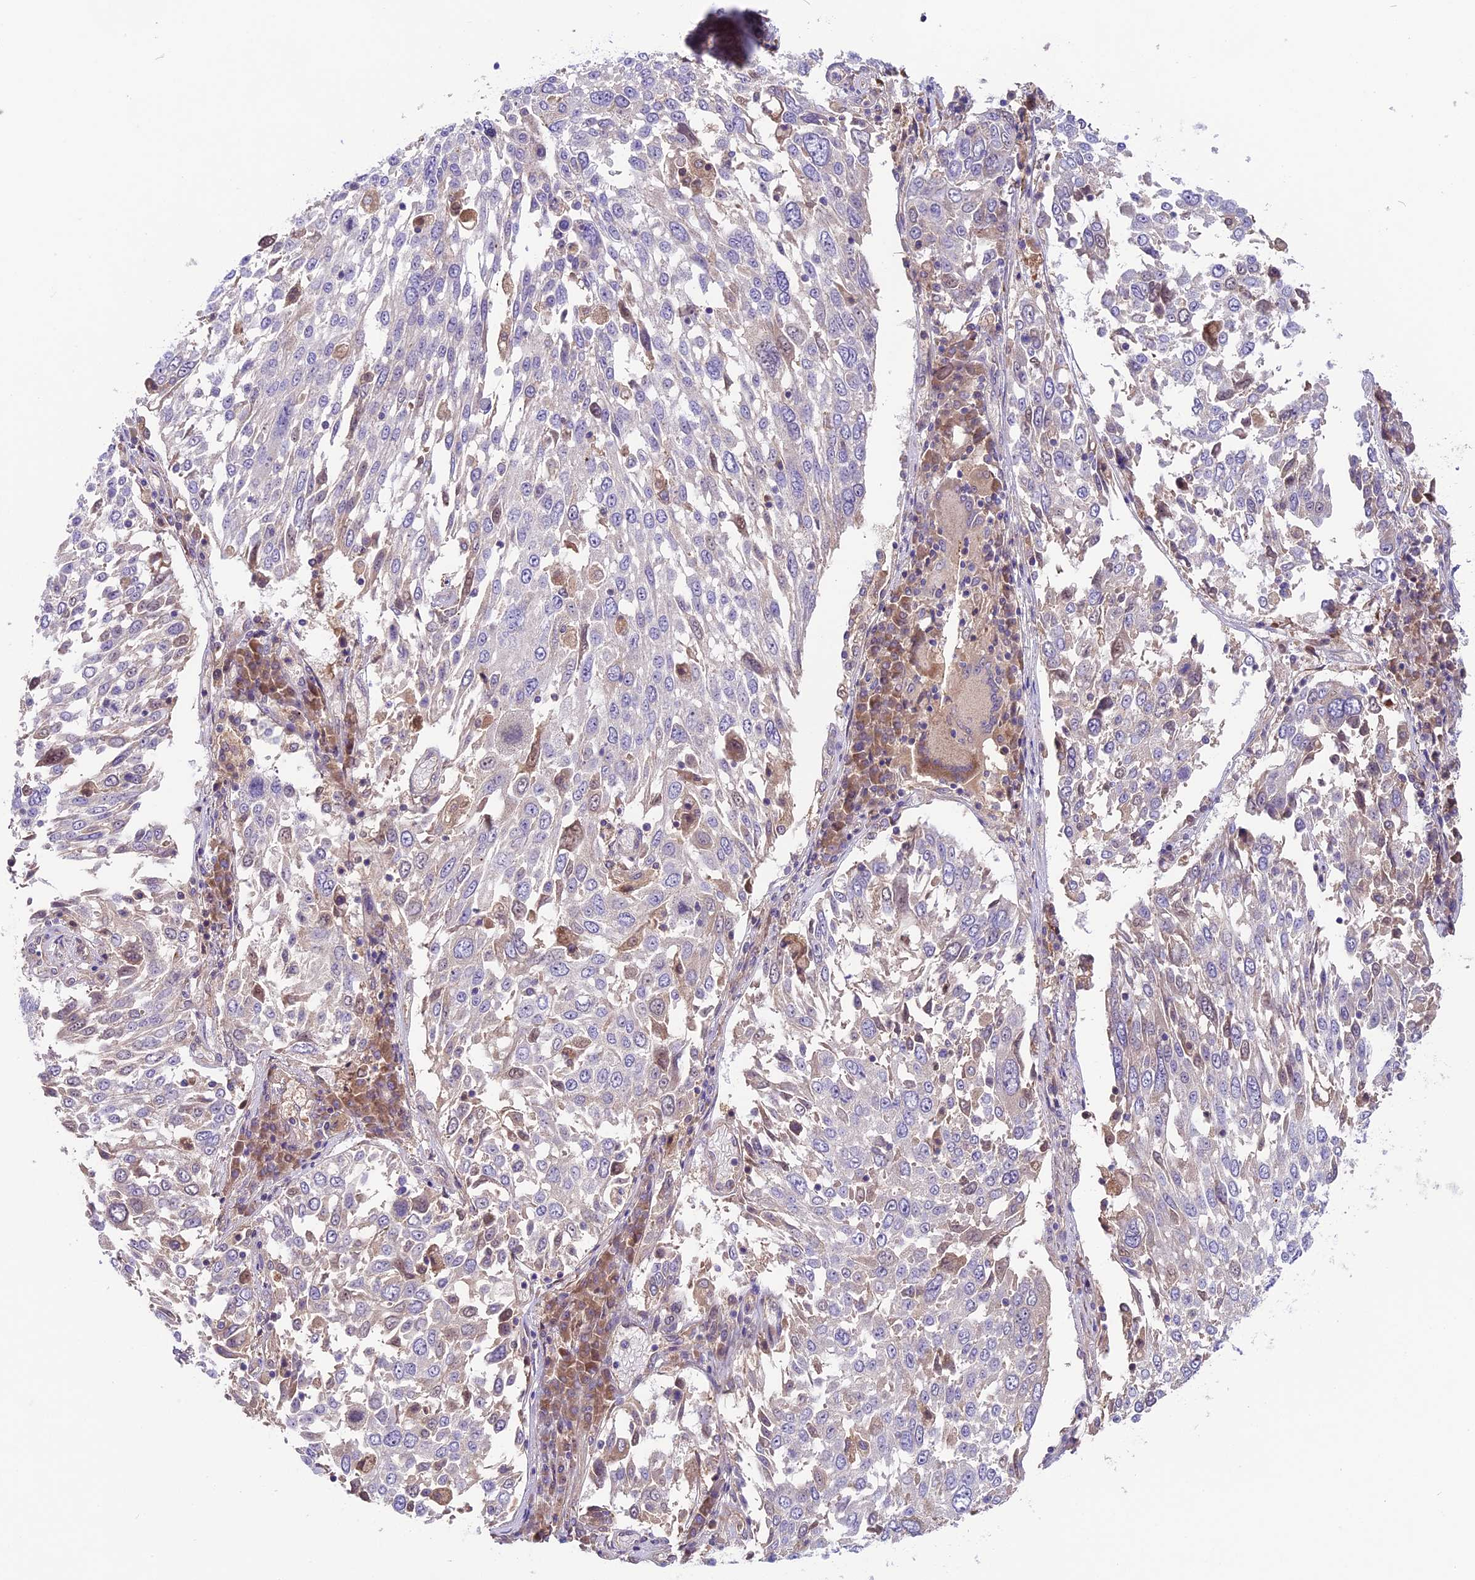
{"staining": {"intensity": "negative", "quantity": "none", "location": "none"}, "tissue": "lung cancer", "cell_type": "Tumor cells", "image_type": "cancer", "snomed": [{"axis": "morphology", "description": "Squamous cell carcinoma, NOS"}, {"axis": "topography", "description": "Lung"}], "caption": "IHC micrograph of neoplastic tissue: human squamous cell carcinoma (lung) stained with DAB demonstrates no significant protein expression in tumor cells.", "gene": "COG8", "patient": {"sex": "male", "age": 65}}